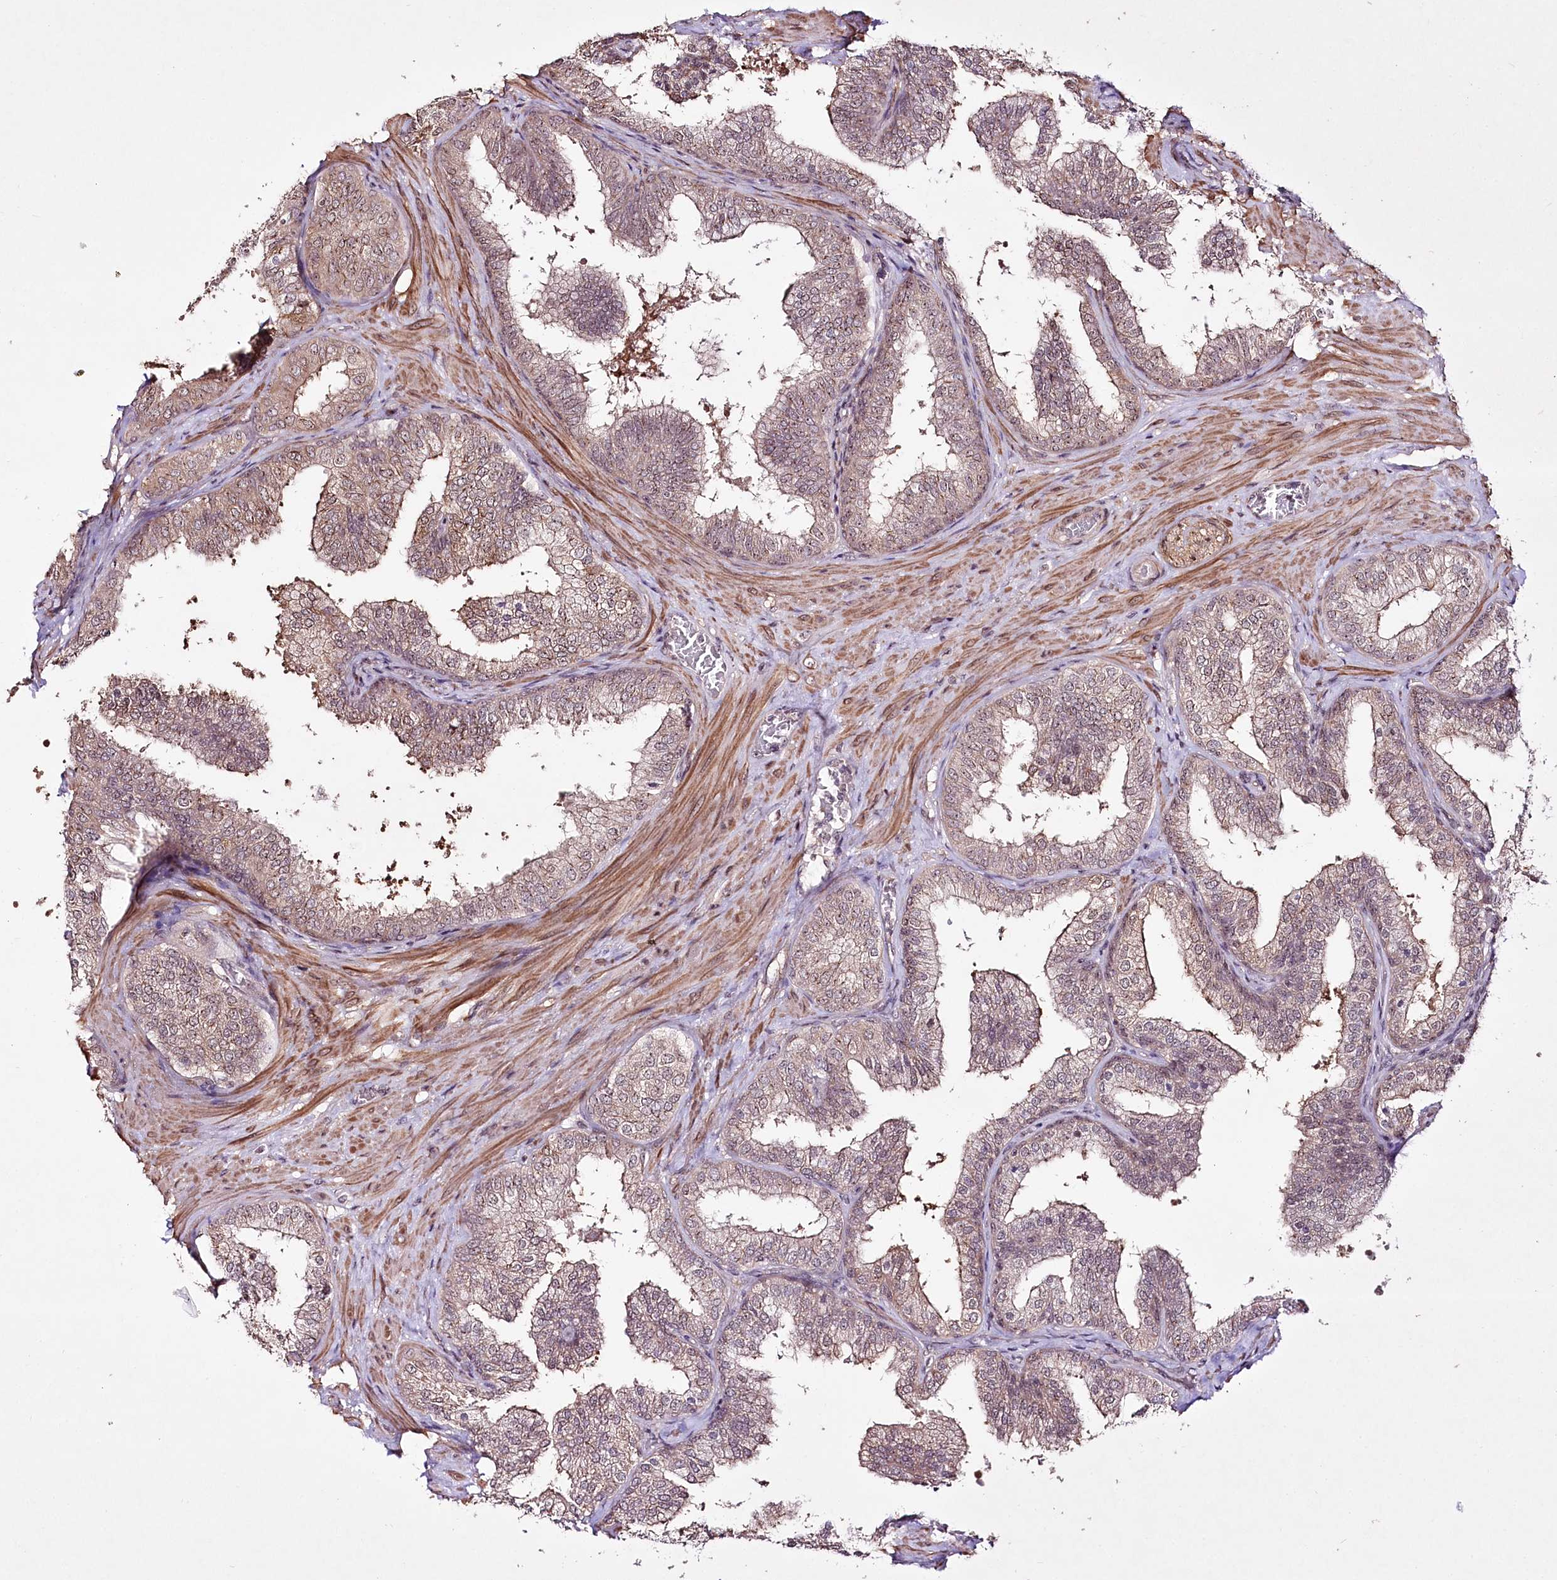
{"staining": {"intensity": "weak", "quantity": "25%-75%", "location": "cytoplasmic/membranous,nuclear"}, "tissue": "prostate", "cell_type": "Glandular cells", "image_type": "normal", "snomed": [{"axis": "morphology", "description": "Normal tissue, NOS"}, {"axis": "topography", "description": "Prostate"}], "caption": "DAB immunohistochemical staining of unremarkable human prostate exhibits weak cytoplasmic/membranous,nuclear protein expression in about 25%-75% of glandular cells. Immunohistochemistry (ihc) stains the protein of interest in brown and the nuclei are stained blue.", "gene": "CCDC59", "patient": {"sex": "male", "age": 60}}